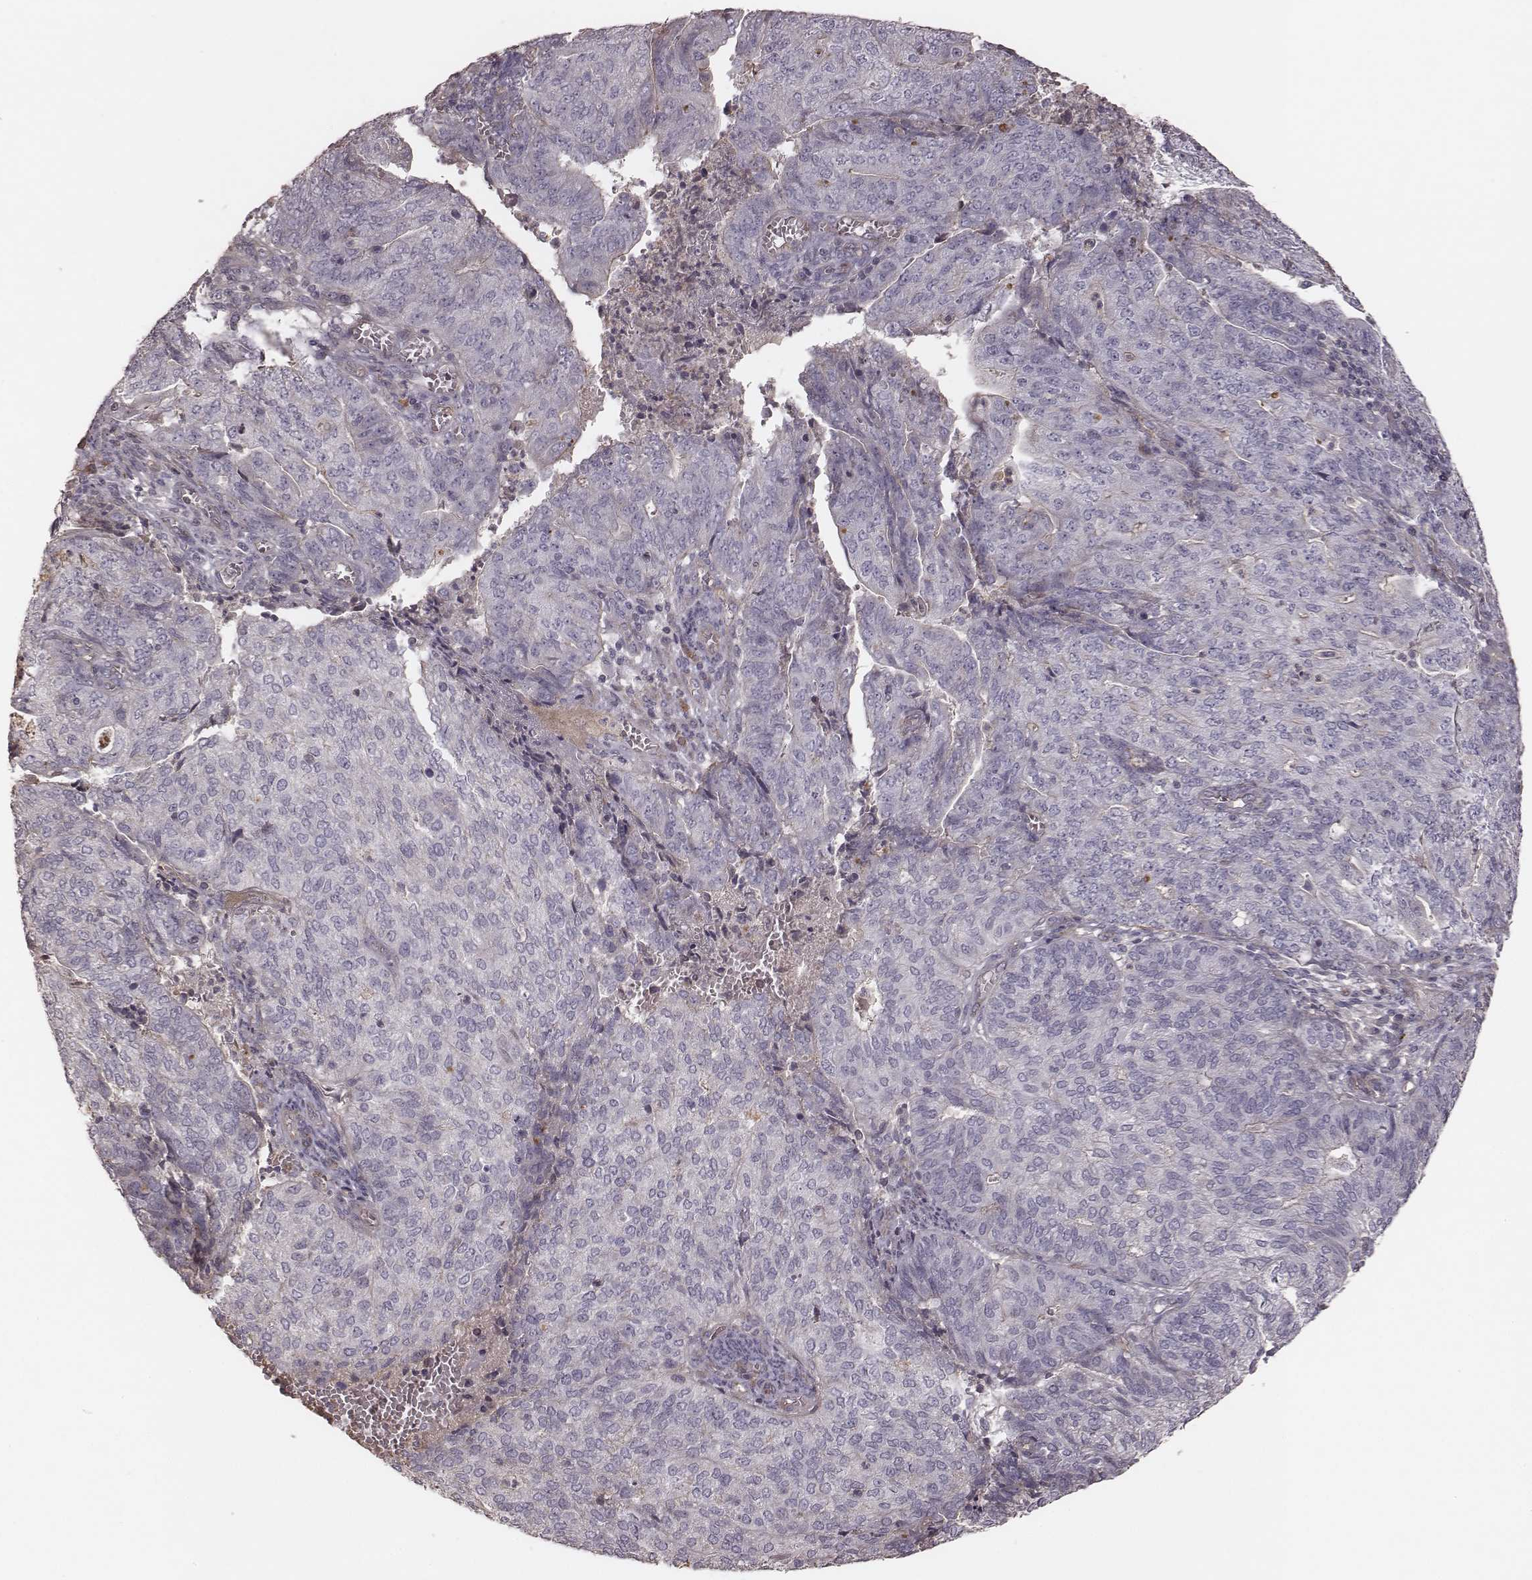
{"staining": {"intensity": "negative", "quantity": "none", "location": "none"}, "tissue": "endometrial cancer", "cell_type": "Tumor cells", "image_type": "cancer", "snomed": [{"axis": "morphology", "description": "Adenocarcinoma, NOS"}, {"axis": "topography", "description": "Endometrium"}], "caption": "A high-resolution histopathology image shows immunohistochemistry staining of endometrial adenocarcinoma, which reveals no significant expression in tumor cells.", "gene": "OTOGL", "patient": {"sex": "female", "age": 82}}